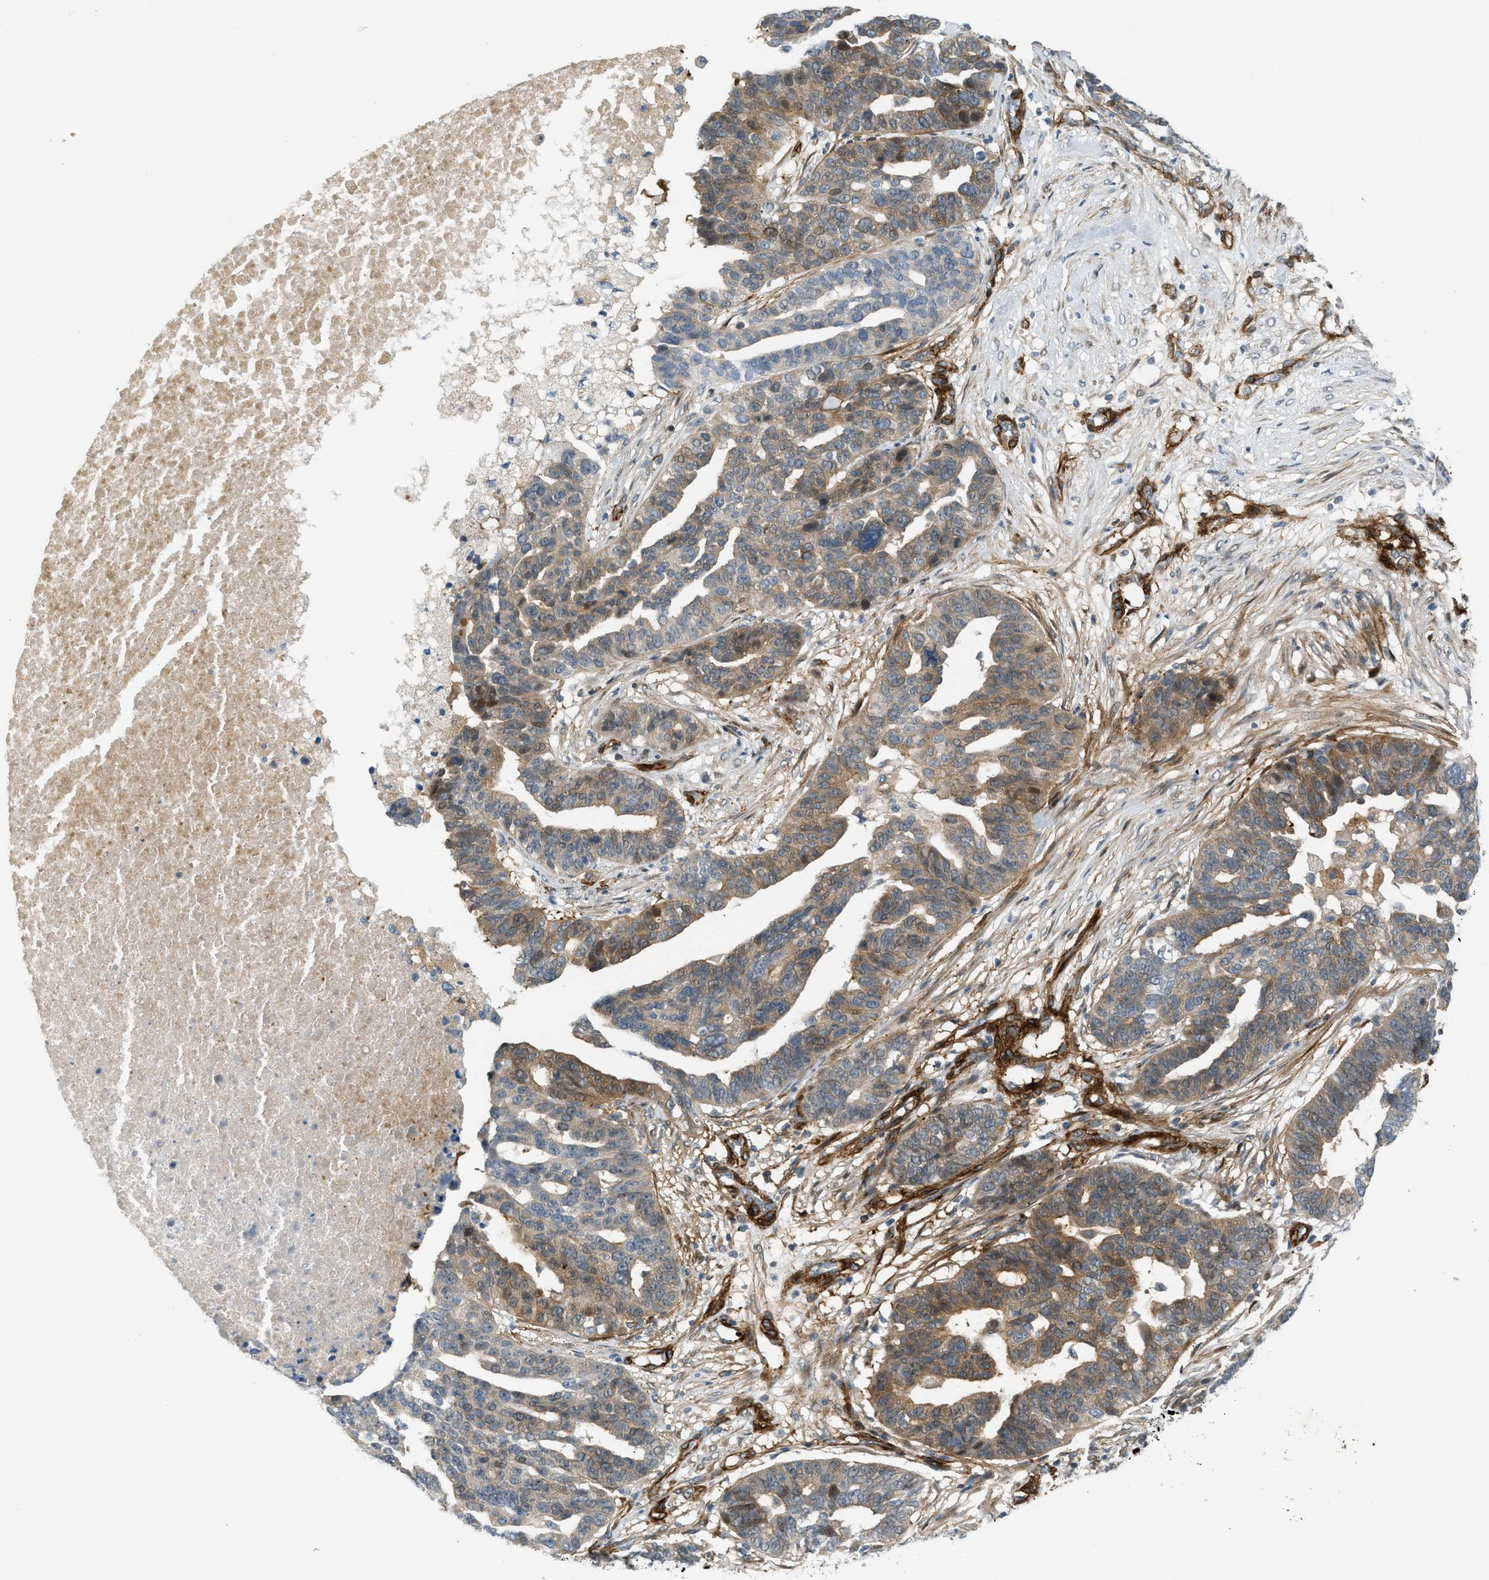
{"staining": {"intensity": "moderate", "quantity": ">75%", "location": "cytoplasmic/membranous"}, "tissue": "ovarian cancer", "cell_type": "Tumor cells", "image_type": "cancer", "snomed": [{"axis": "morphology", "description": "Cystadenocarcinoma, serous, NOS"}, {"axis": "topography", "description": "Ovary"}], "caption": "Protein staining by IHC displays moderate cytoplasmic/membranous staining in about >75% of tumor cells in serous cystadenocarcinoma (ovarian).", "gene": "EDNRA", "patient": {"sex": "female", "age": 59}}